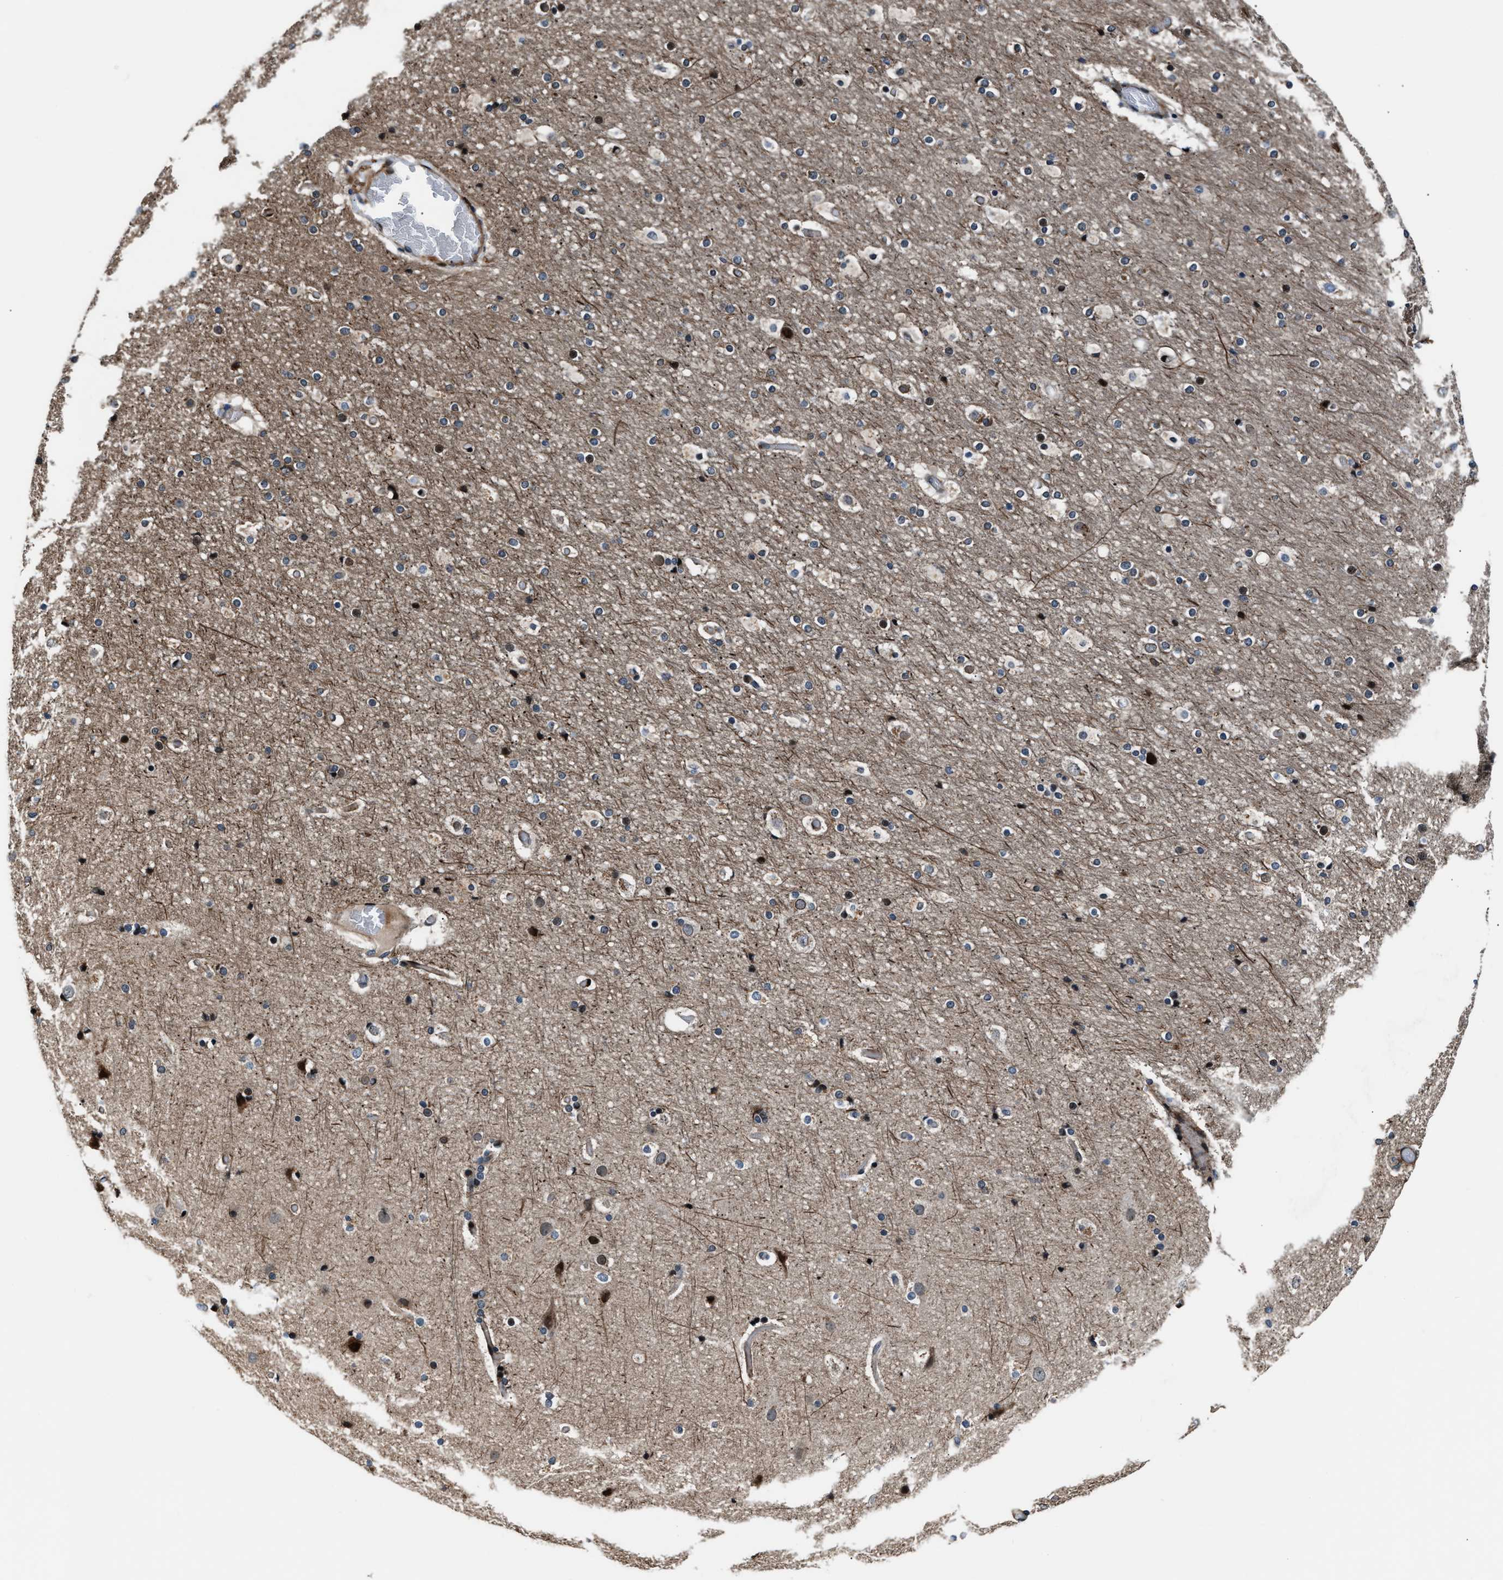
{"staining": {"intensity": "moderate", "quantity": ">75%", "location": "cytoplasmic/membranous"}, "tissue": "cerebral cortex", "cell_type": "Endothelial cells", "image_type": "normal", "snomed": [{"axis": "morphology", "description": "Normal tissue, NOS"}, {"axis": "topography", "description": "Cerebral cortex"}], "caption": "This is a photomicrograph of IHC staining of normal cerebral cortex, which shows moderate staining in the cytoplasmic/membranous of endothelial cells.", "gene": "DYNC2I1", "patient": {"sex": "male", "age": 57}}